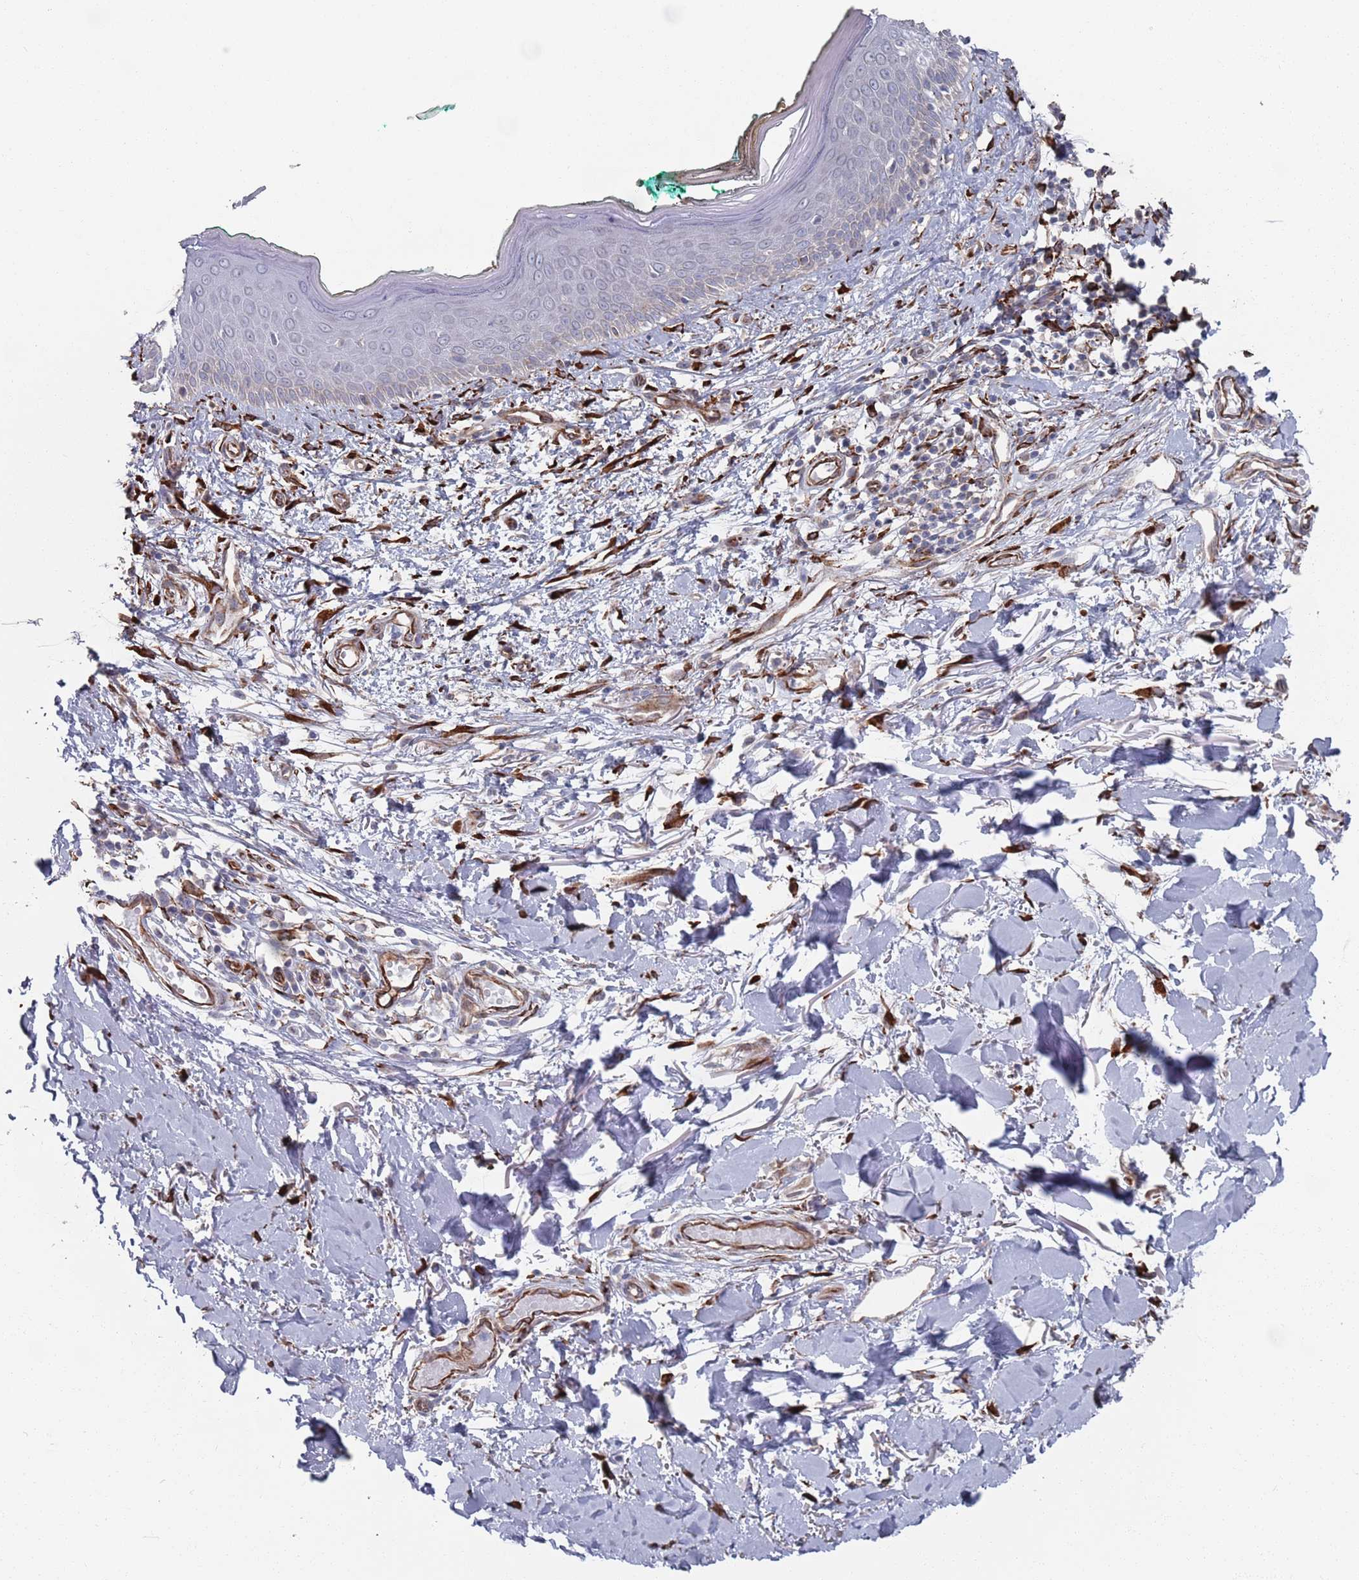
{"staining": {"intensity": "strong", "quantity": ">75%", "location": "cytoplasmic/membranous"}, "tissue": "skin", "cell_type": "Fibroblasts", "image_type": "normal", "snomed": [{"axis": "morphology", "description": "Normal tissue, NOS"}, {"axis": "morphology", "description": "Malignant melanoma, NOS"}, {"axis": "topography", "description": "Skin"}], "caption": "Skin stained with a protein marker reveals strong staining in fibroblasts.", "gene": "CCDC106", "patient": {"sex": "male", "age": 62}}